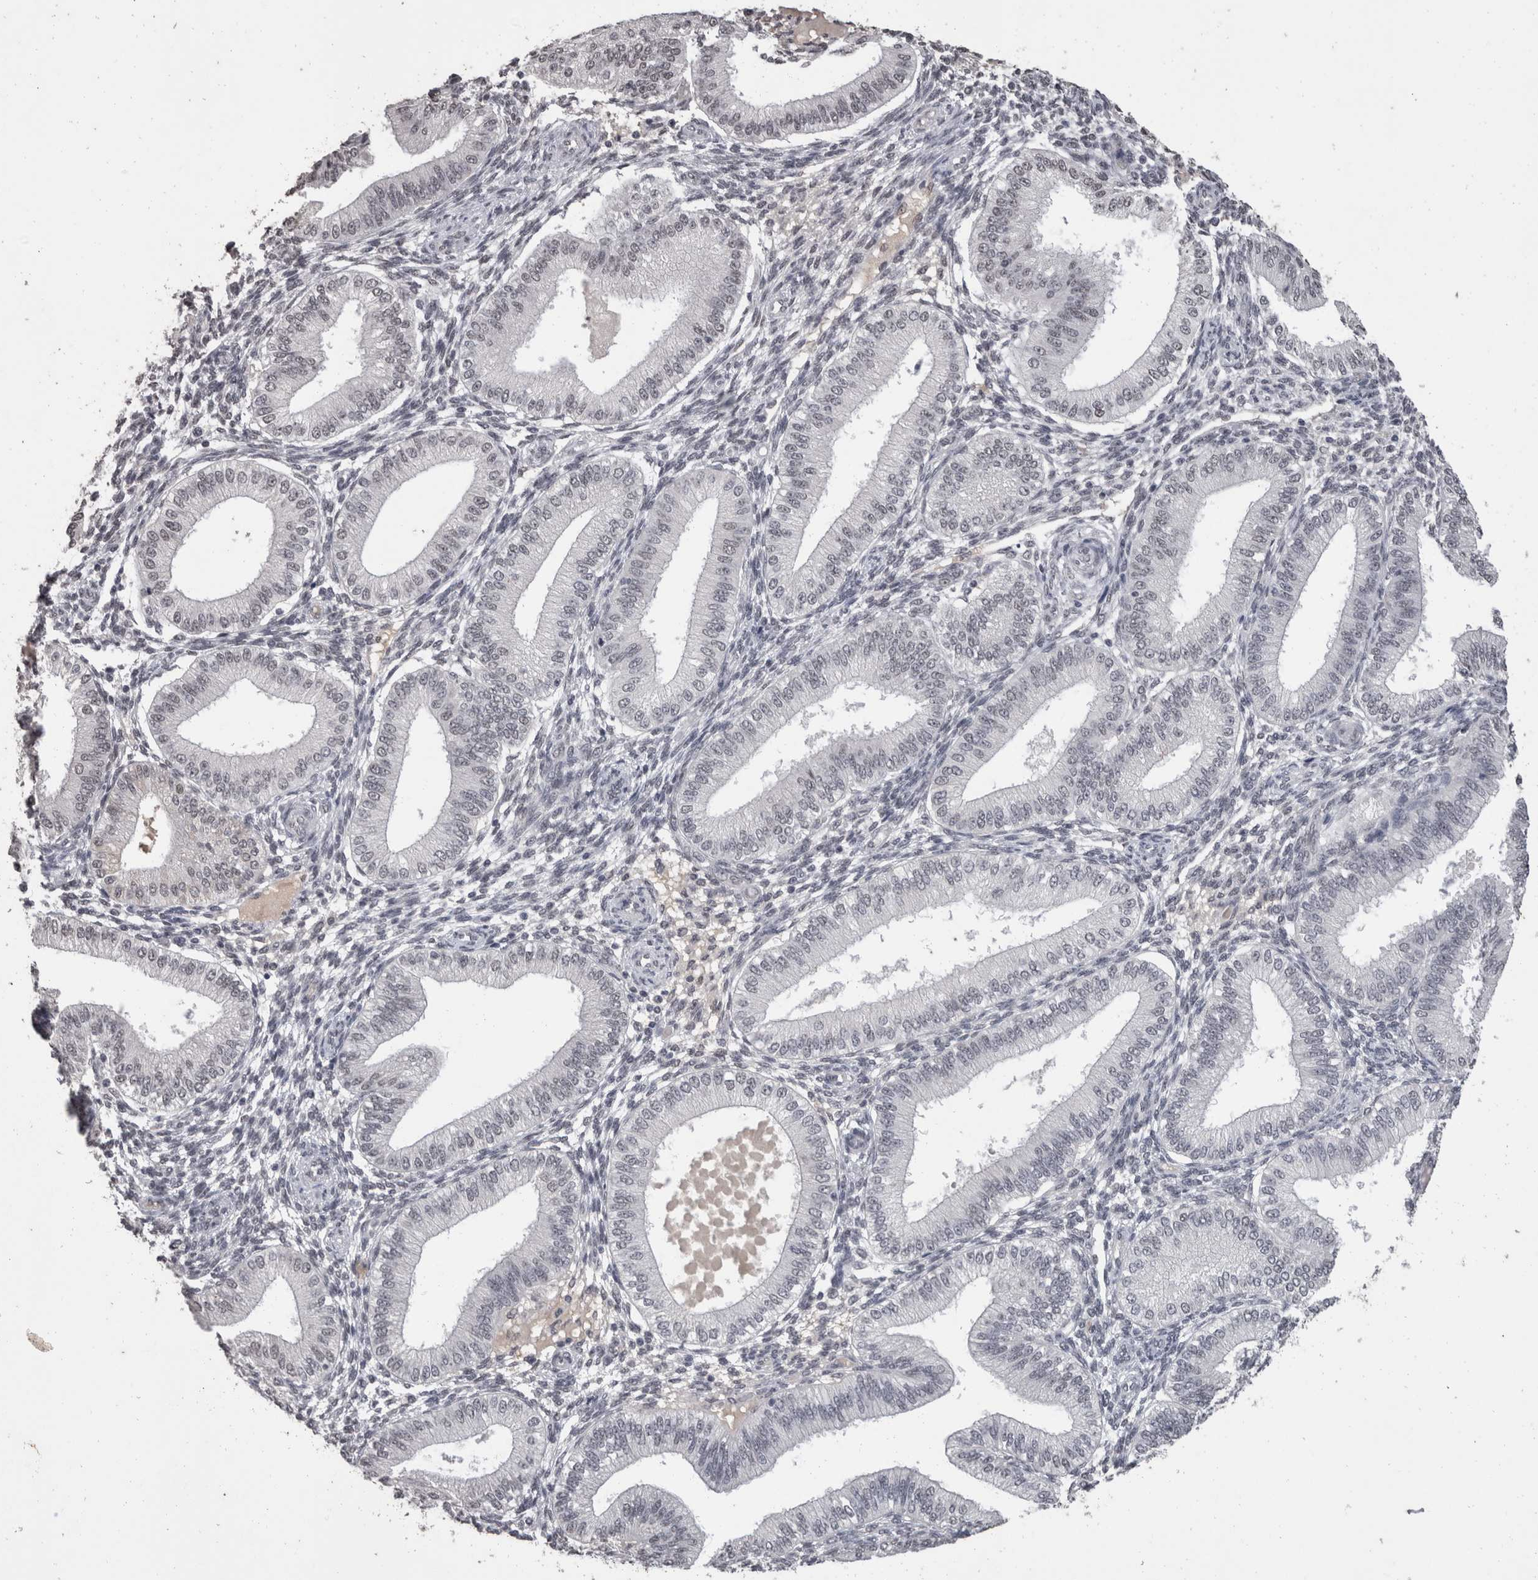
{"staining": {"intensity": "weak", "quantity": "<25%", "location": "nuclear"}, "tissue": "endometrium", "cell_type": "Cells in endometrial stroma", "image_type": "normal", "snomed": [{"axis": "morphology", "description": "Normal tissue, NOS"}, {"axis": "topography", "description": "Endometrium"}], "caption": "This is a histopathology image of immunohistochemistry staining of normal endometrium, which shows no expression in cells in endometrial stroma.", "gene": "DDX17", "patient": {"sex": "female", "age": 39}}